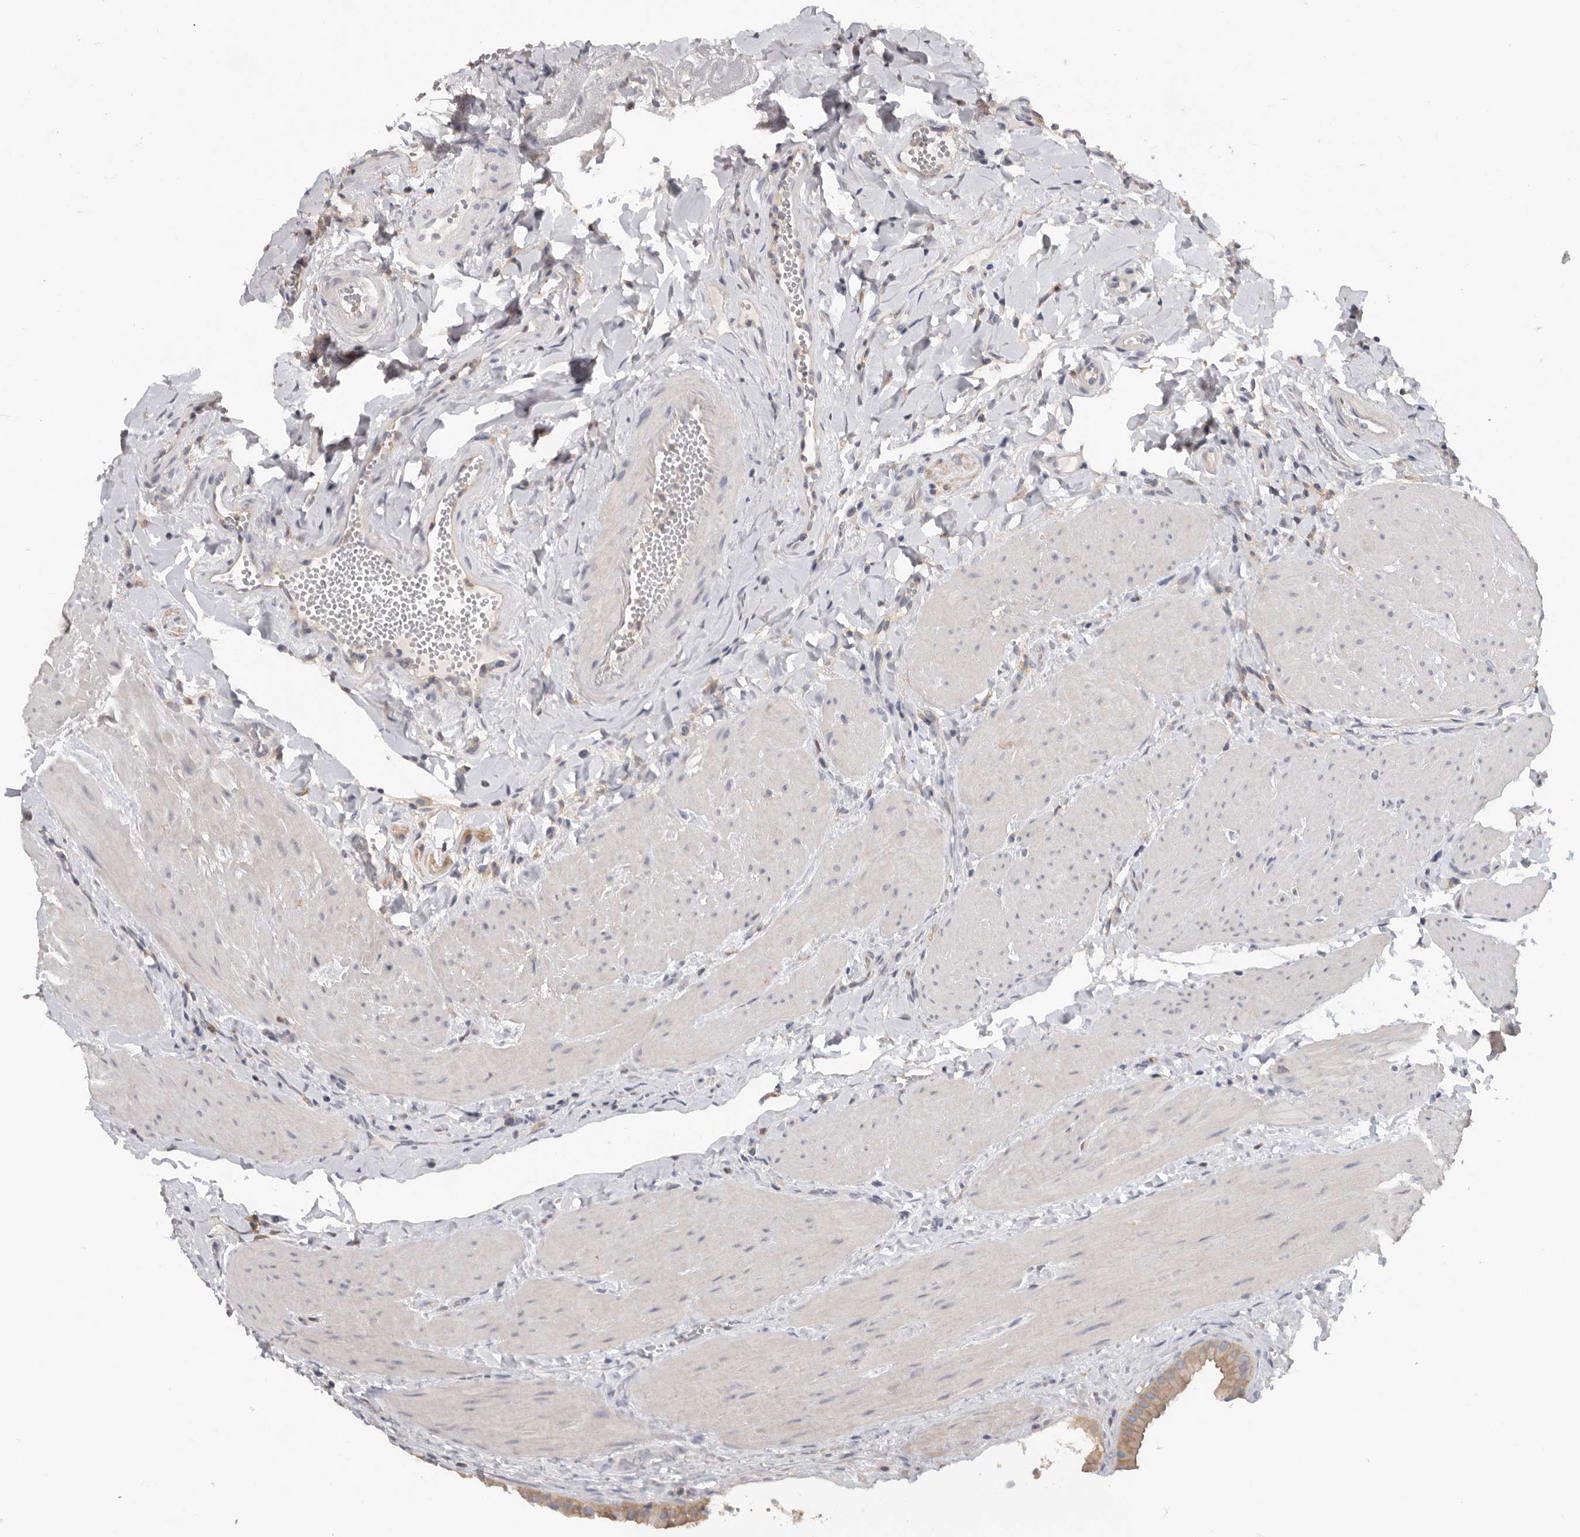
{"staining": {"intensity": "moderate", "quantity": ">75%", "location": "cytoplasmic/membranous"}, "tissue": "gallbladder", "cell_type": "Glandular cells", "image_type": "normal", "snomed": [{"axis": "morphology", "description": "Normal tissue, NOS"}, {"axis": "topography", "description": "Gallbladder"}], "caption": "Immunohistochemical staining of normal gallbladder reveals >75% levels of moderate cytoplasmic/membranous protein expression in approximately >75% of glandular cells.", "gene": "WDTC1", "patient": {"sex": "male", "age": 55}}